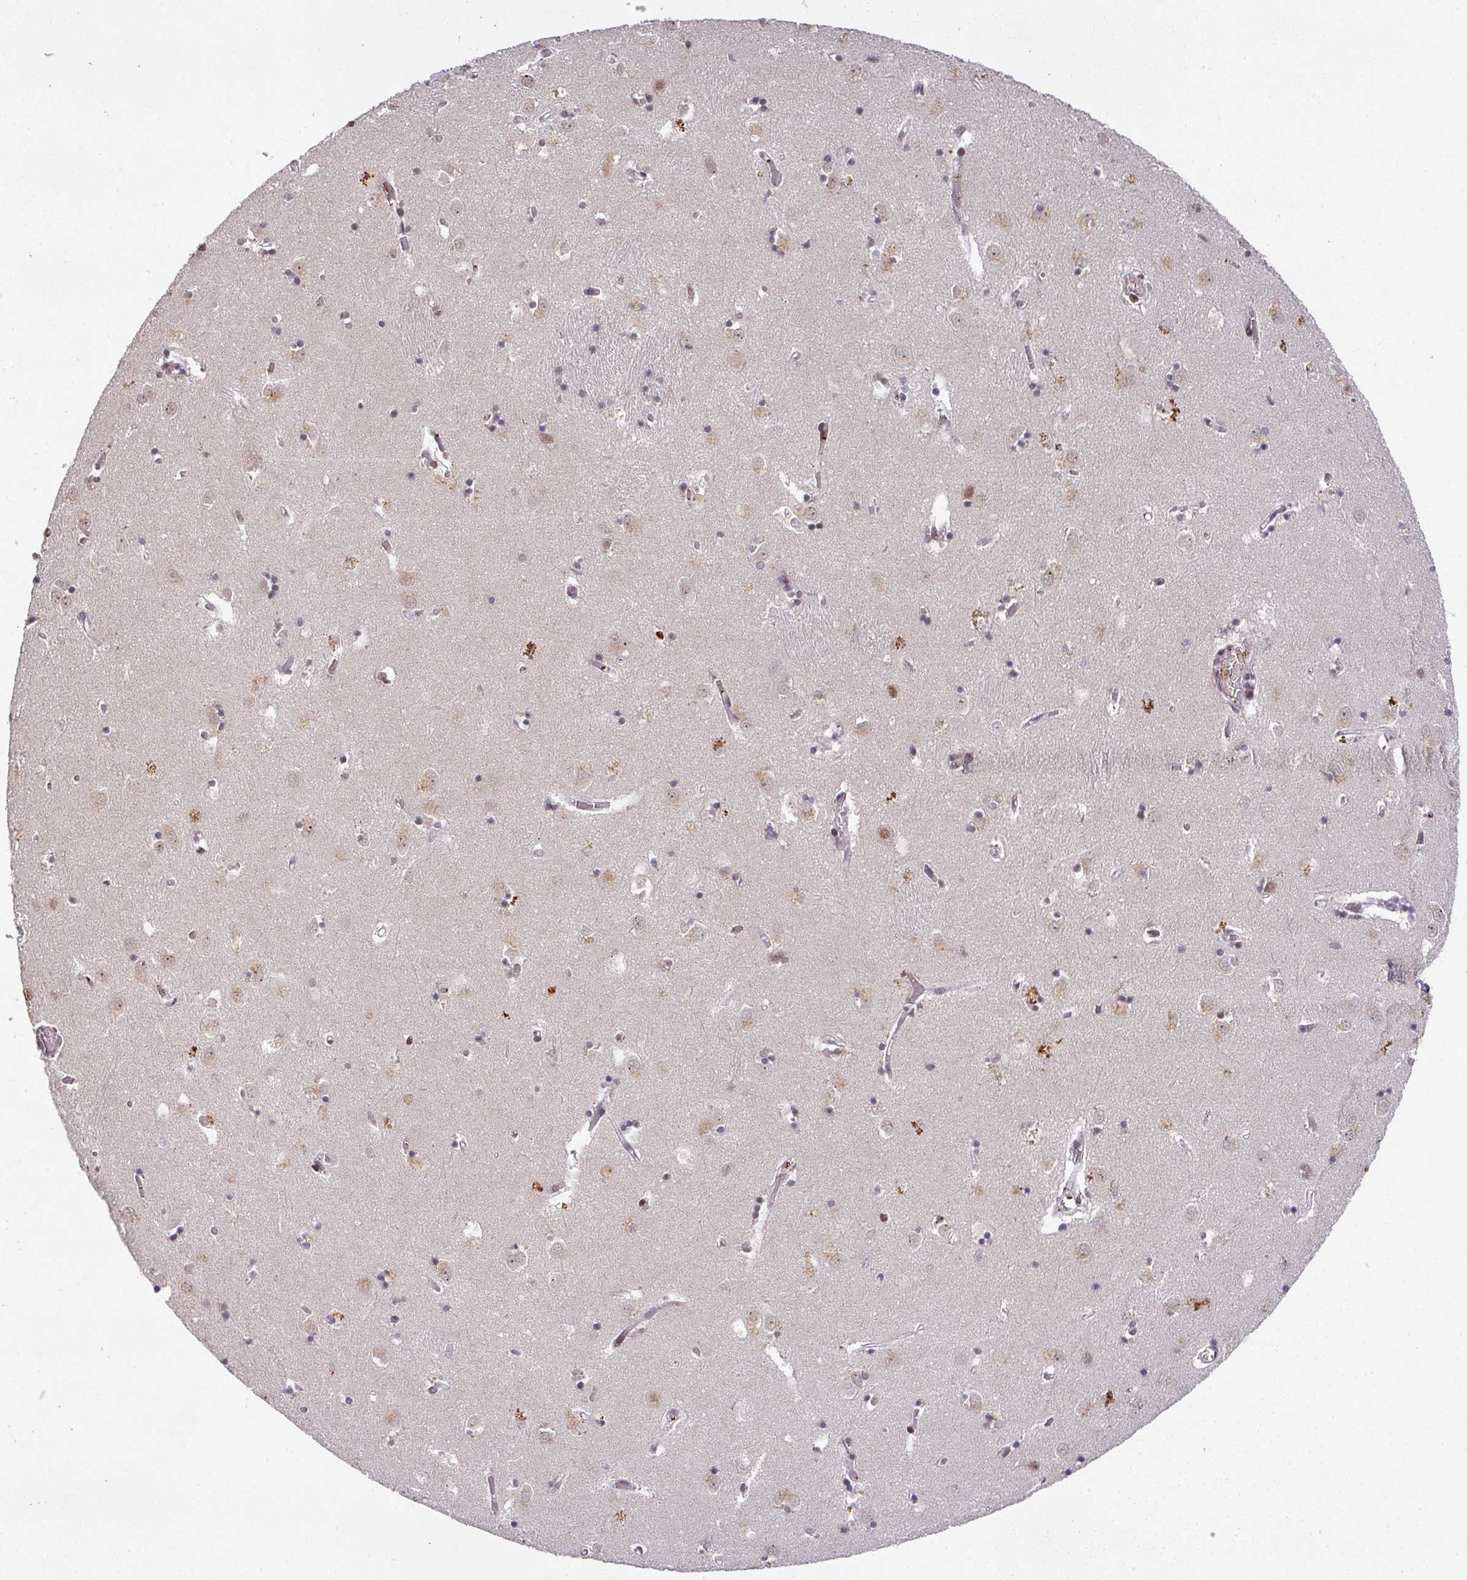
{"staining": {"intensity": "moderate", "quantity": "25%-75%", "location": "nuclear"}, "tissue": "caudate", "cell_type": "Glial cells", "image_type": "normal", "snomed": [{"axis": "morphology", "description": "Normal tissue, NOS"}, {"axis": "topography", "description": "Lateral ventricle wall"}], "caption": "Brown immunohistochemical staining in unremarkable caudate displays moderate nuclear expression in approximately 25%-75% of glial cells. Immunohistochemistry (ihc) stains the protein of interest in brown and the nuclei are stained blue.", "gene": "NEIL1", "patient": {"sex": "male", "age": 70}}